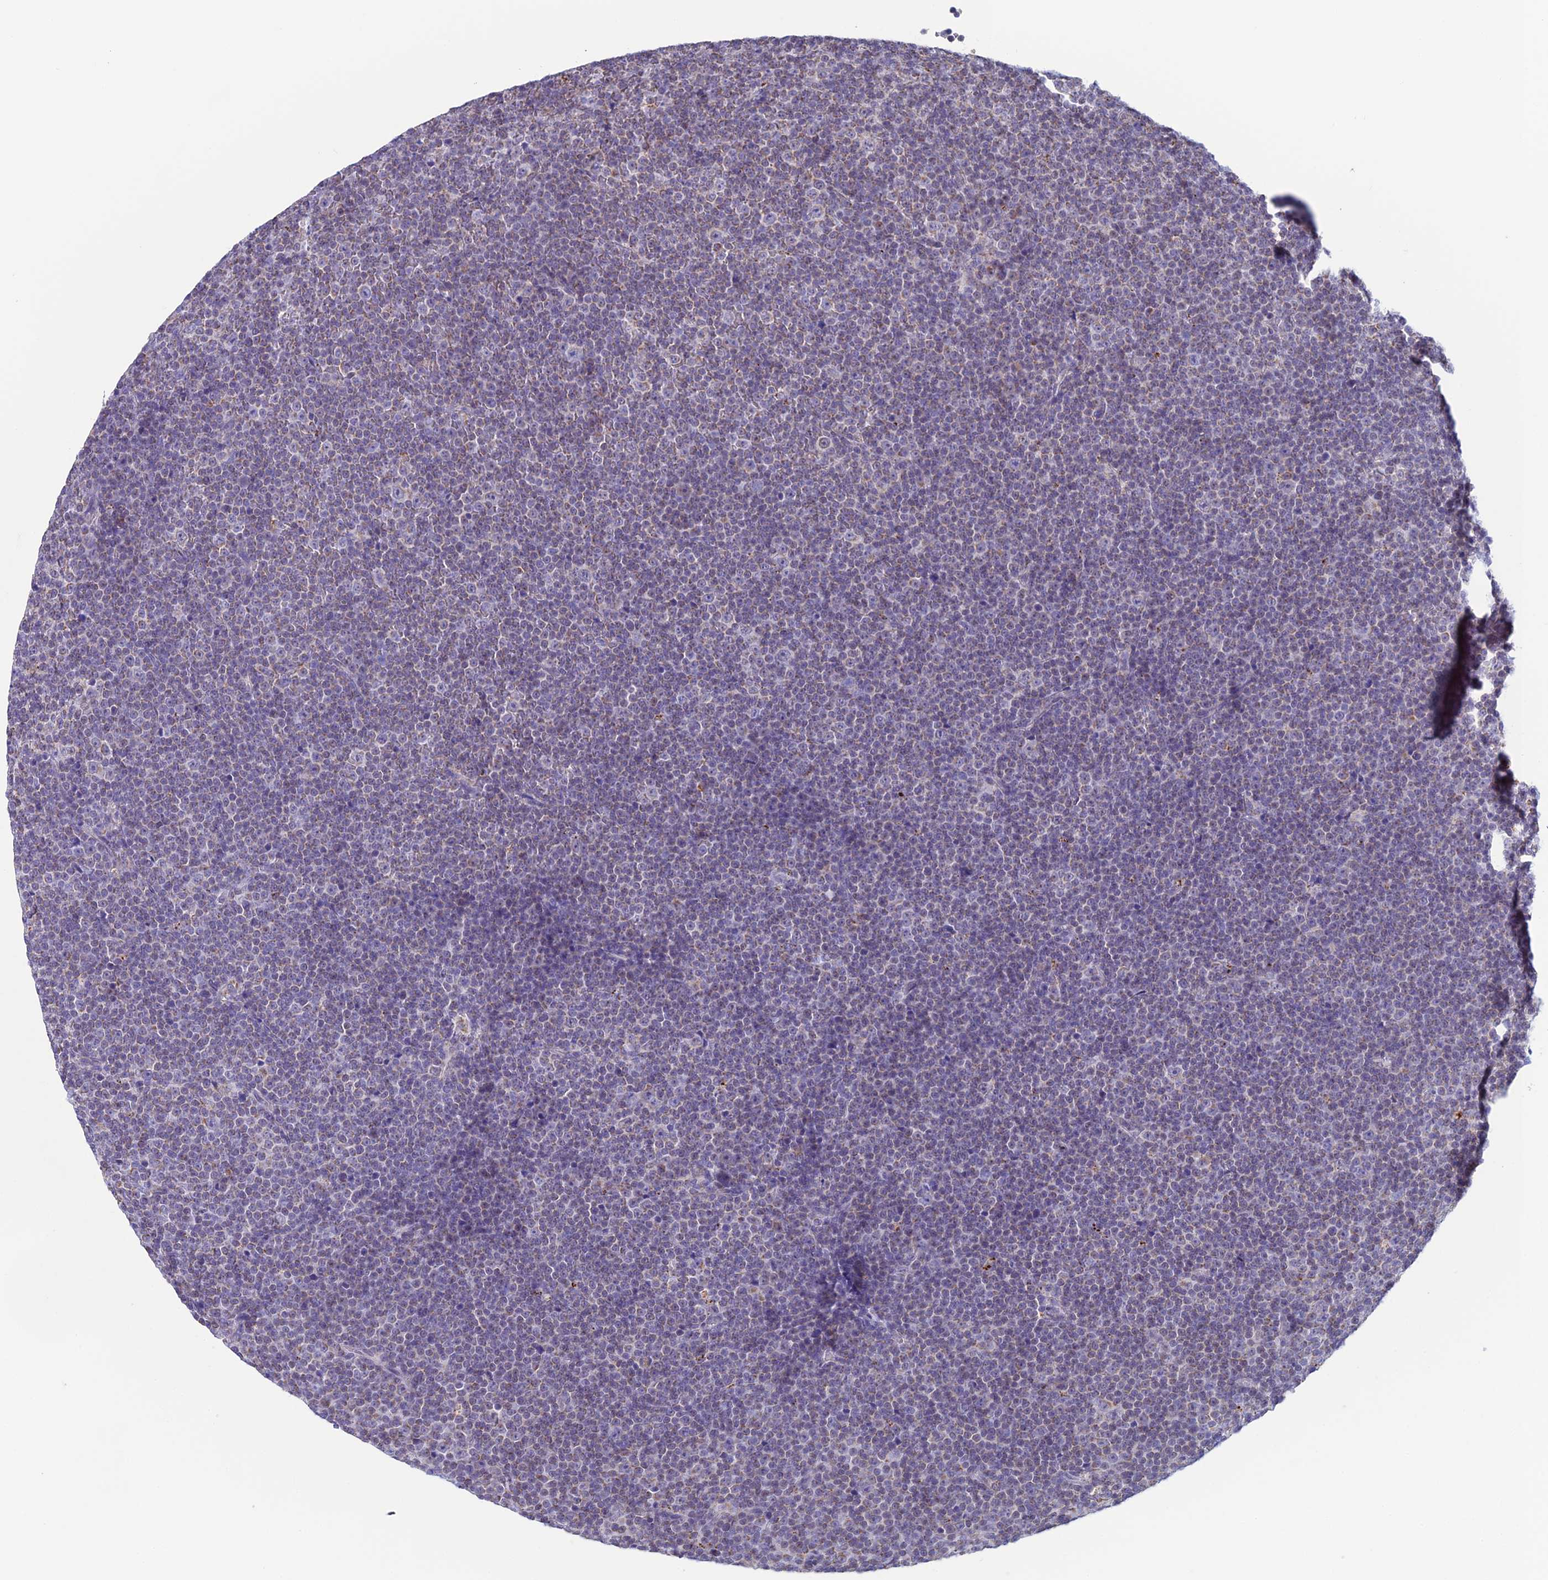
{"staining": {"intensity": "weak", "quantity": "25%-75%", "location": "cytoplasmic/membranous"}, "tissue": "lymphoma", "cell_type": "Tumor cells", "image_type": "cancer", "snomed": [{"axis": "morphology", "description": "Malignant lymphoma, non-Hodgkin's type, Low grade"}, {"axis": "topography", "description": "Lymph node"}], "caption": "About 25%-75% of tumor cells in human lymphoma show weak cytoplasmic/membranous protein staining as visualized by brown immunohistochemical staining.", "gene": "ZNG1B", "patient": {"sex": "female", "age": 67}}